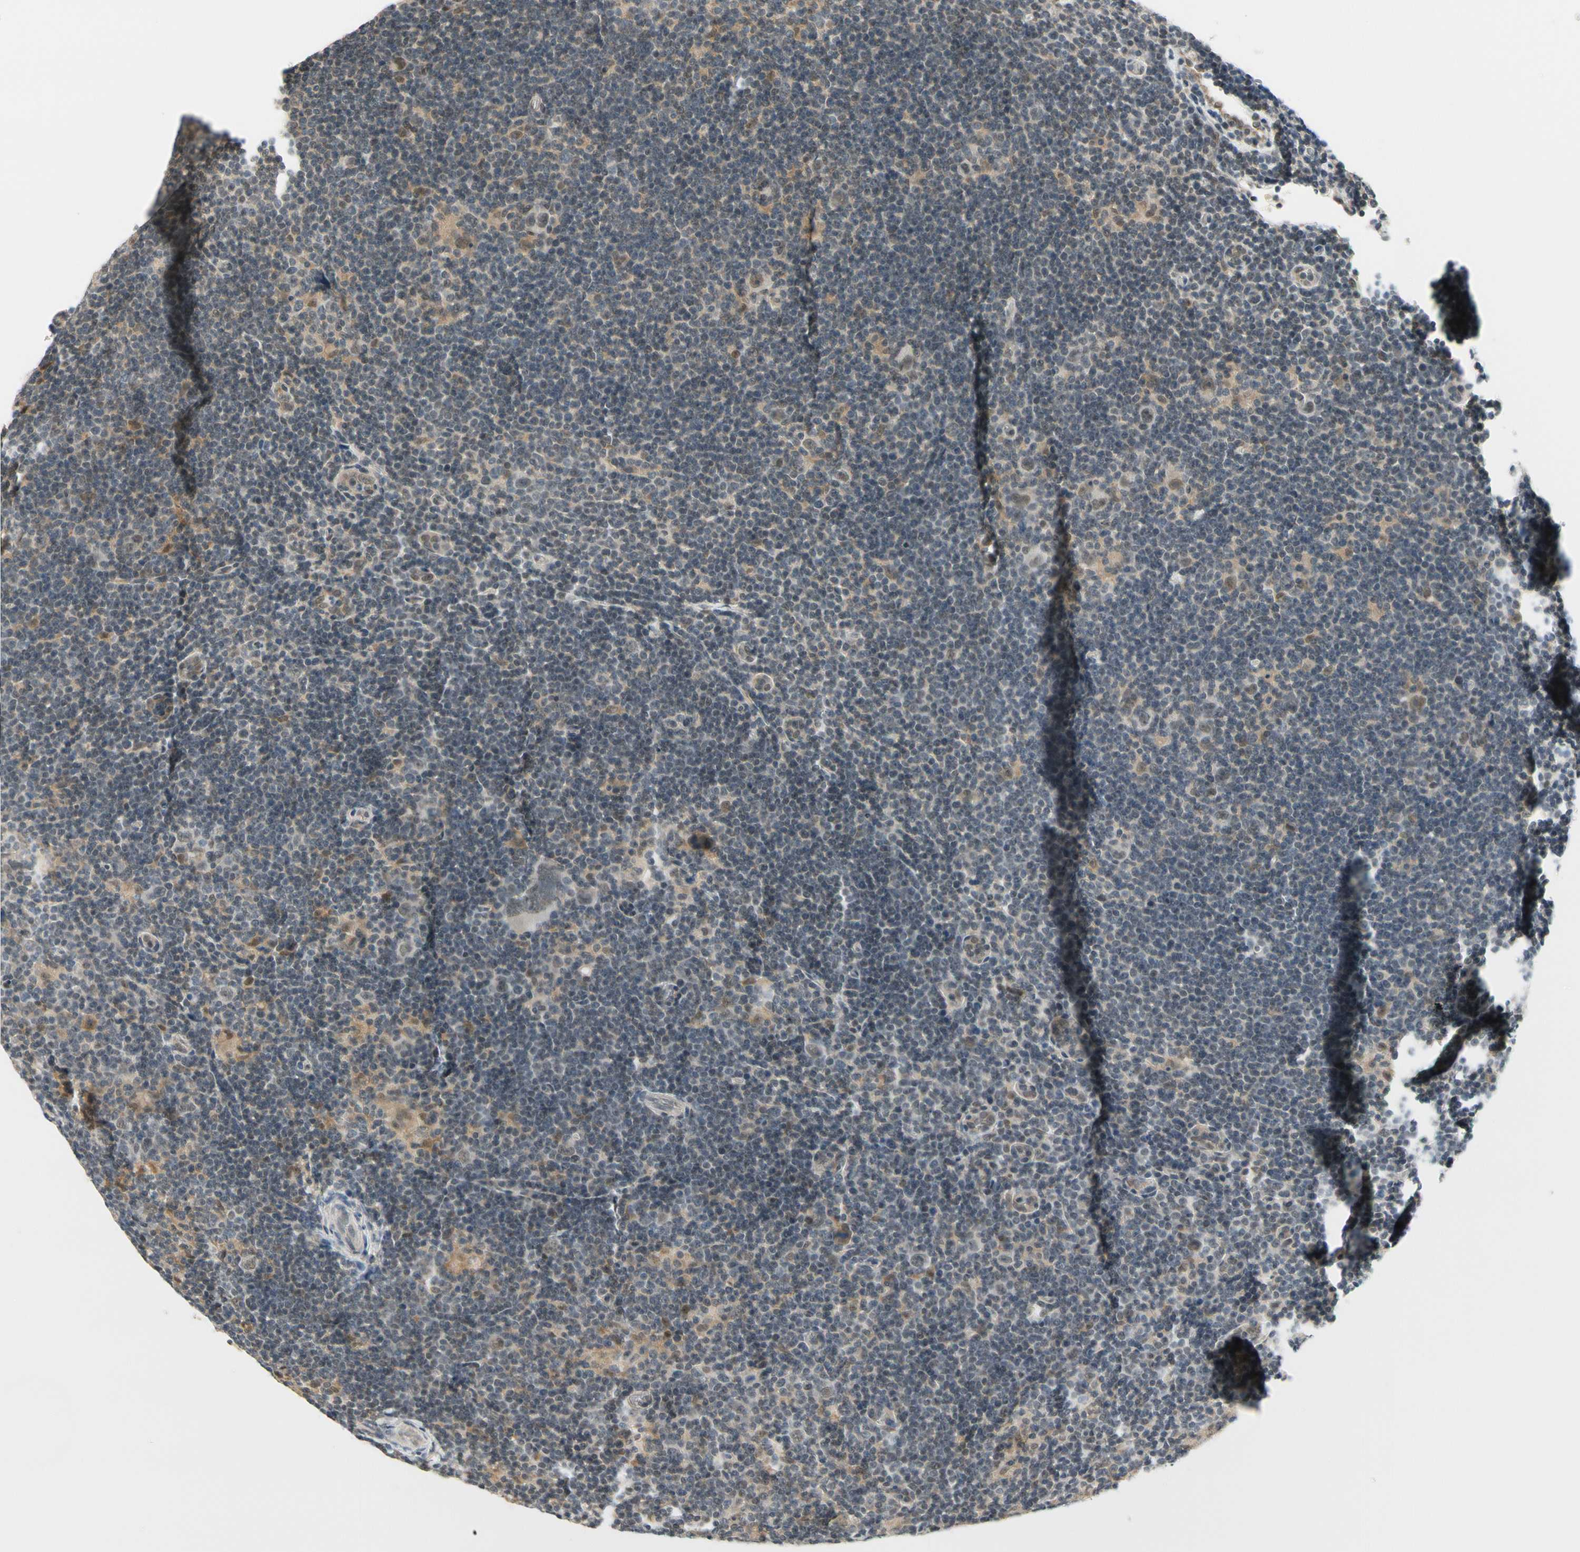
{"staining": {"intensity": "moderate", "quantity": ">75%", "location": "nuclear"}, "tissue": "lymphoma", "cell_type": "Tumor cells", "image_type": "cancer", "snomed": [{"axis": "morphology", "description": "Hodgkin's disease, NOS"}, {"axis": "topography", "description": "Lymph node"}], "caption": "Immunohistochemistry staining of Hodgkin's disease, which reveals medium levels of moderate nuclear positivity in about >75% of tumor cells indicating moderate nuclear protein positivity. The staining was performed using DAB (brown) for protein detection and nuclei were counterstained in hematoxylin (blue).", "gene": "TAF12", "patient": {"sex": "female", "age": 57}}